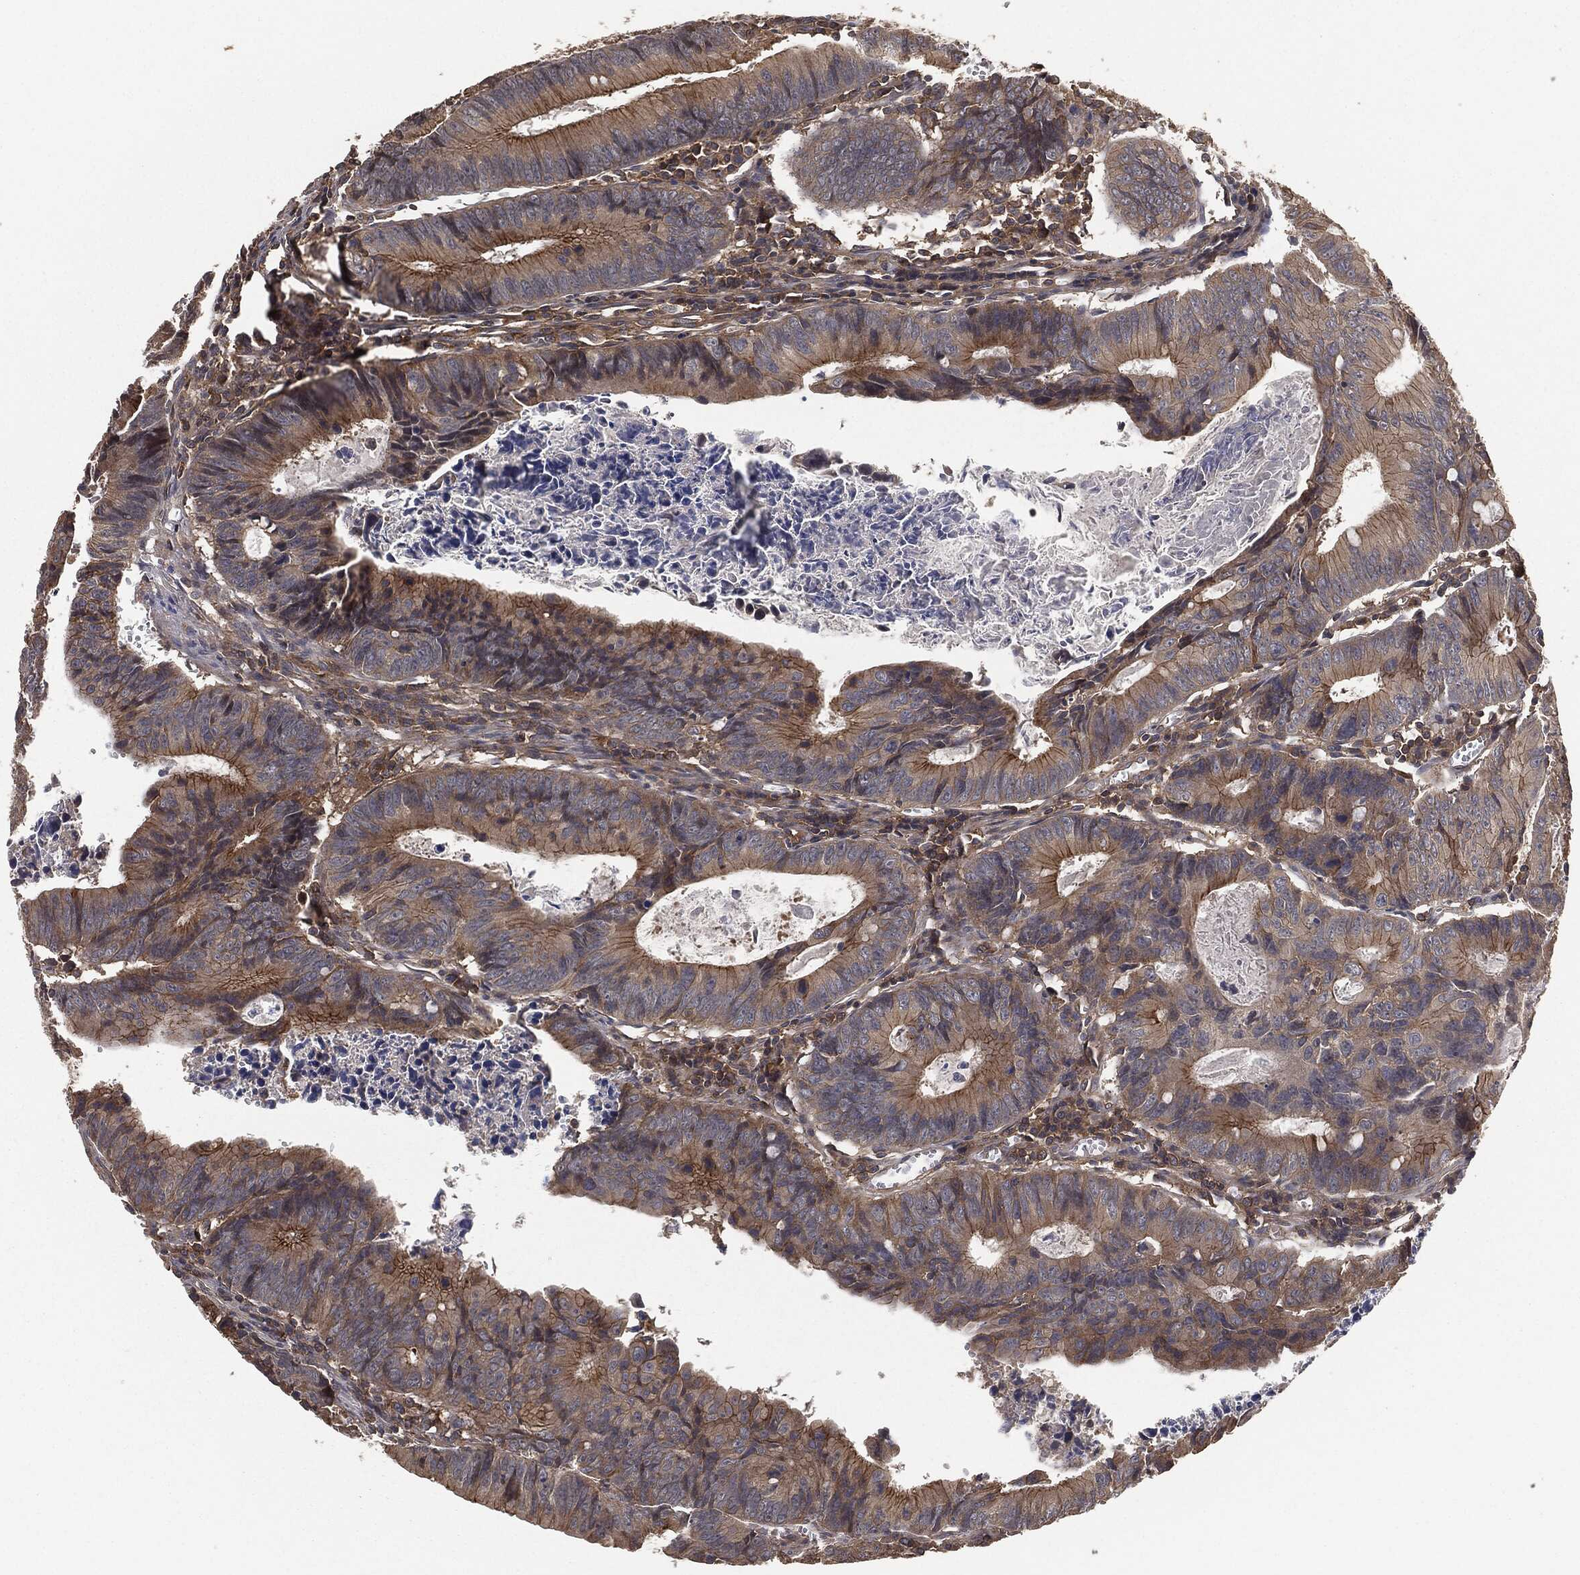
{"staining": {"intensity": "moderate", "quantity": ">75%", "location": "cytoplasmic/membranous"}, "tissue": "colorectal cancer", "cell_type": "Tumor cells", "image_type": "cancer", "snomed": [{"axis": "morphology", "description": "Adenocarcinoma, NOS"}, {"axis": "topography", "description": "Colon"}], "caption": "This is an image of immunohistochemistry (IHC) staining of adenocarcinoma (colorectal), which shows moderate staining in the cytoplasmic/membranous of tumor cells.", "gene": "ERBIN", "patient": {"sex": "female", "age": 87}}